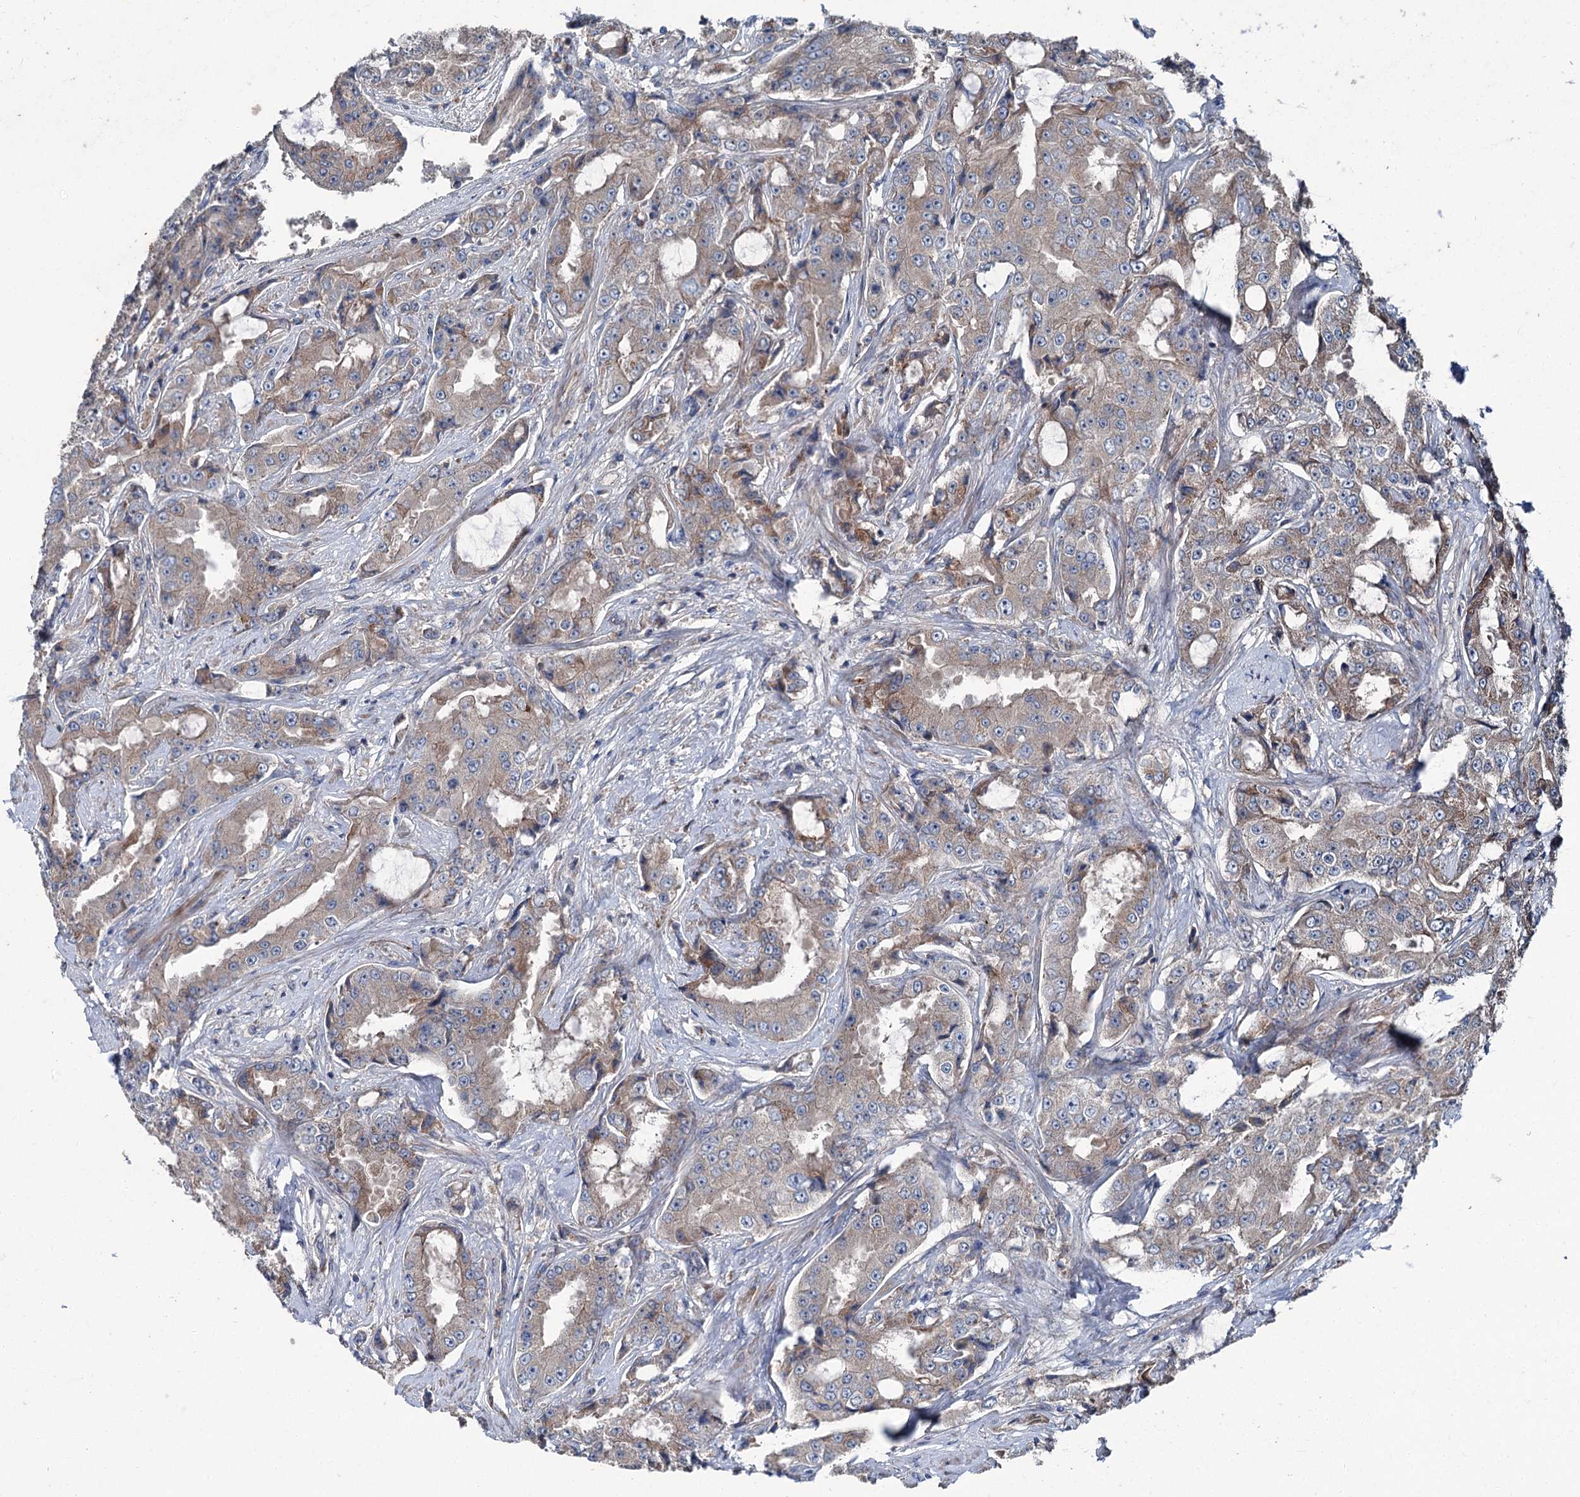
{"staining": {"intensity": "weak", "quantity": ">75%", "location": "cytoplasmic/membranous"}, "tissue": "prostate cancer", "cell_type": "Tumor cells", "image_type": "cancer", "snomed": [{"axis": "morphology", "description": "Adenocarcinoma, High grade"}, {"axis": "topography", "description": "Prostate"}], "caption": "Protein expression analysis of human prostate adenocarcinoma (high-grade) reveals weak cytoplasmic/membranous positivity in about >75% of tumor cells. Using DAB (brown) and hematoxylin (blue) stains, captured at high magnification using brightfield microscopy.", "gene": "RUFY1", "patient": {"sex": "male", "age": 73}}